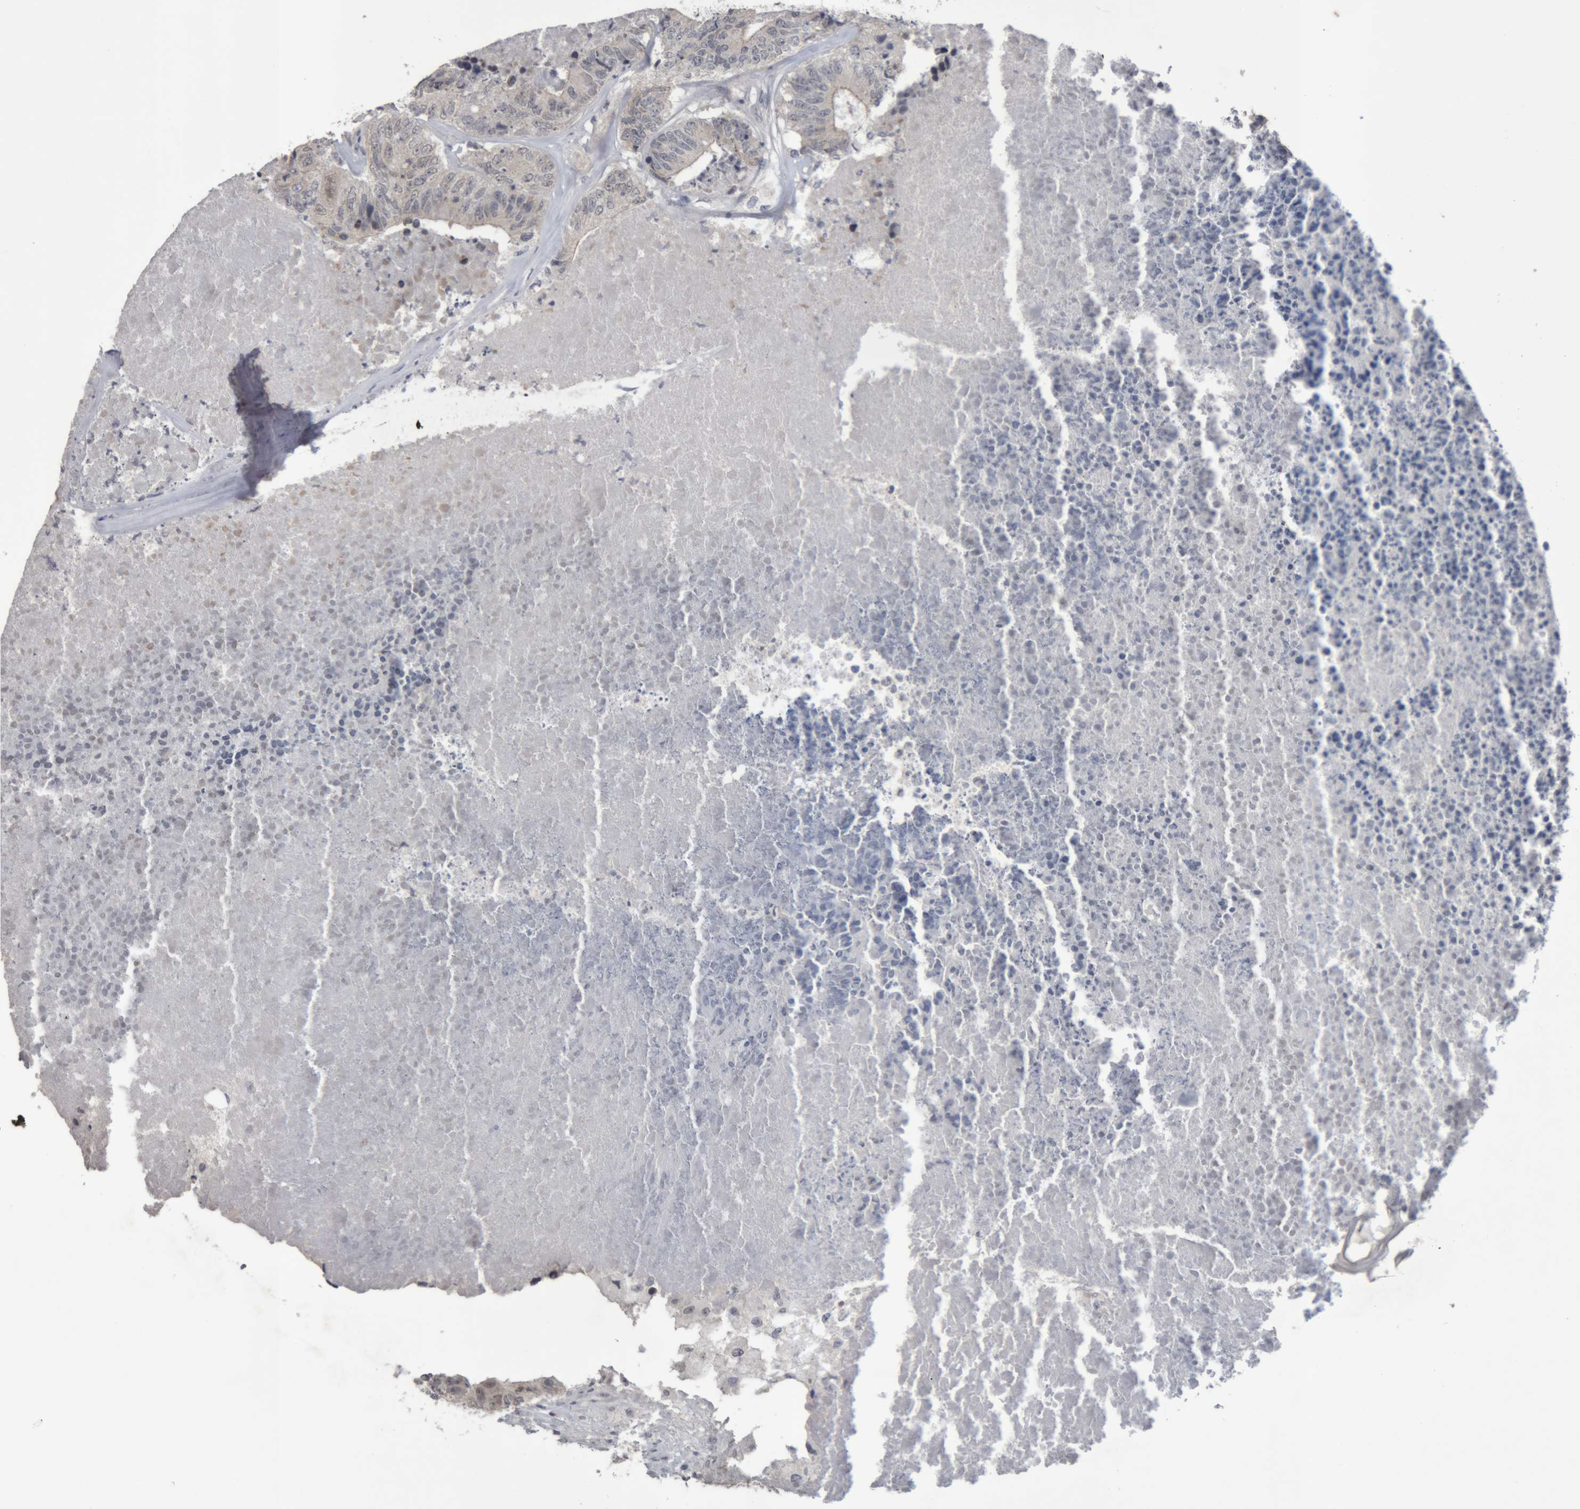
{"staining": {"intensity": "weak", "quantity": "<25%", "location": "cytoplasmic/membranous"}, "tissue": "colorectal cancer", "cell_type": "Tumor cells", "image_type": "cancer", "snomed": [{"axis": "morphology", "description": "Adenocarcinoma, NOS"}, {"axis": "topography", "description": "Colon"}], "caption": "A photomicrograph of colorectal adenocarcinoma stained for a protein exhibits no brown staining in tumor cells.", "gene": "NFATC2", "patient": {"sex": "female", "age": 67}}